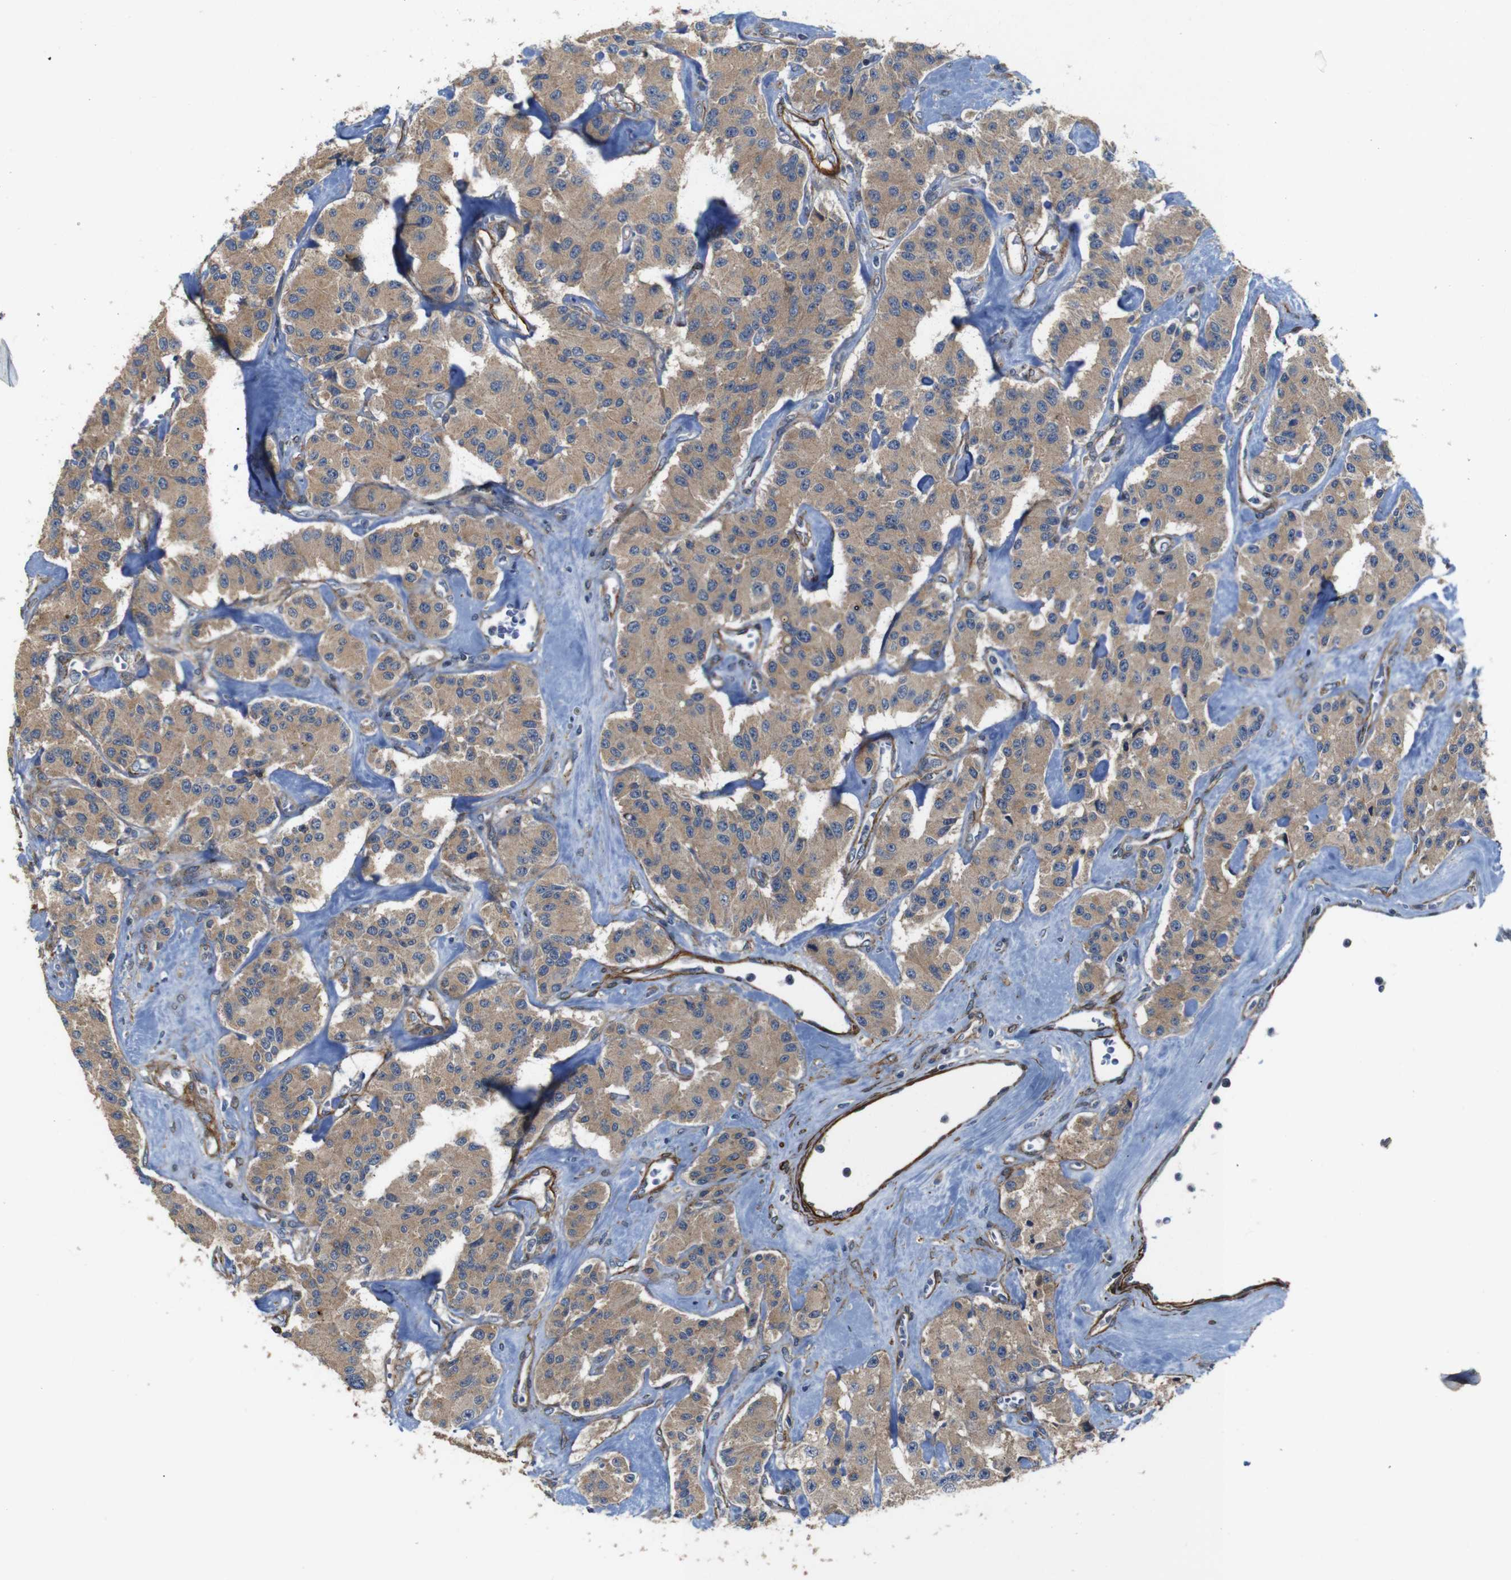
{"staining": {"intensity": "moderate", "quantity": ">75%", "location": "cytoplasmic/membranous"}, "tissue": "carcinoid", "cell_type": "Tumor cells", "image_type": "cancer", "snomed": [{"axis": "morphology", "description": "Carcinoid, malignant, NOS"}, {"axis": "topography", "description": "Pancreas"}], "caption": "Carcinoid stained for a protein (brown) displays moderate cytoplasmic/membranous positive positivity in about >75% of tumor cells.", "gene": "GGT7", "patient": {"sex": "male", "age": 41}}